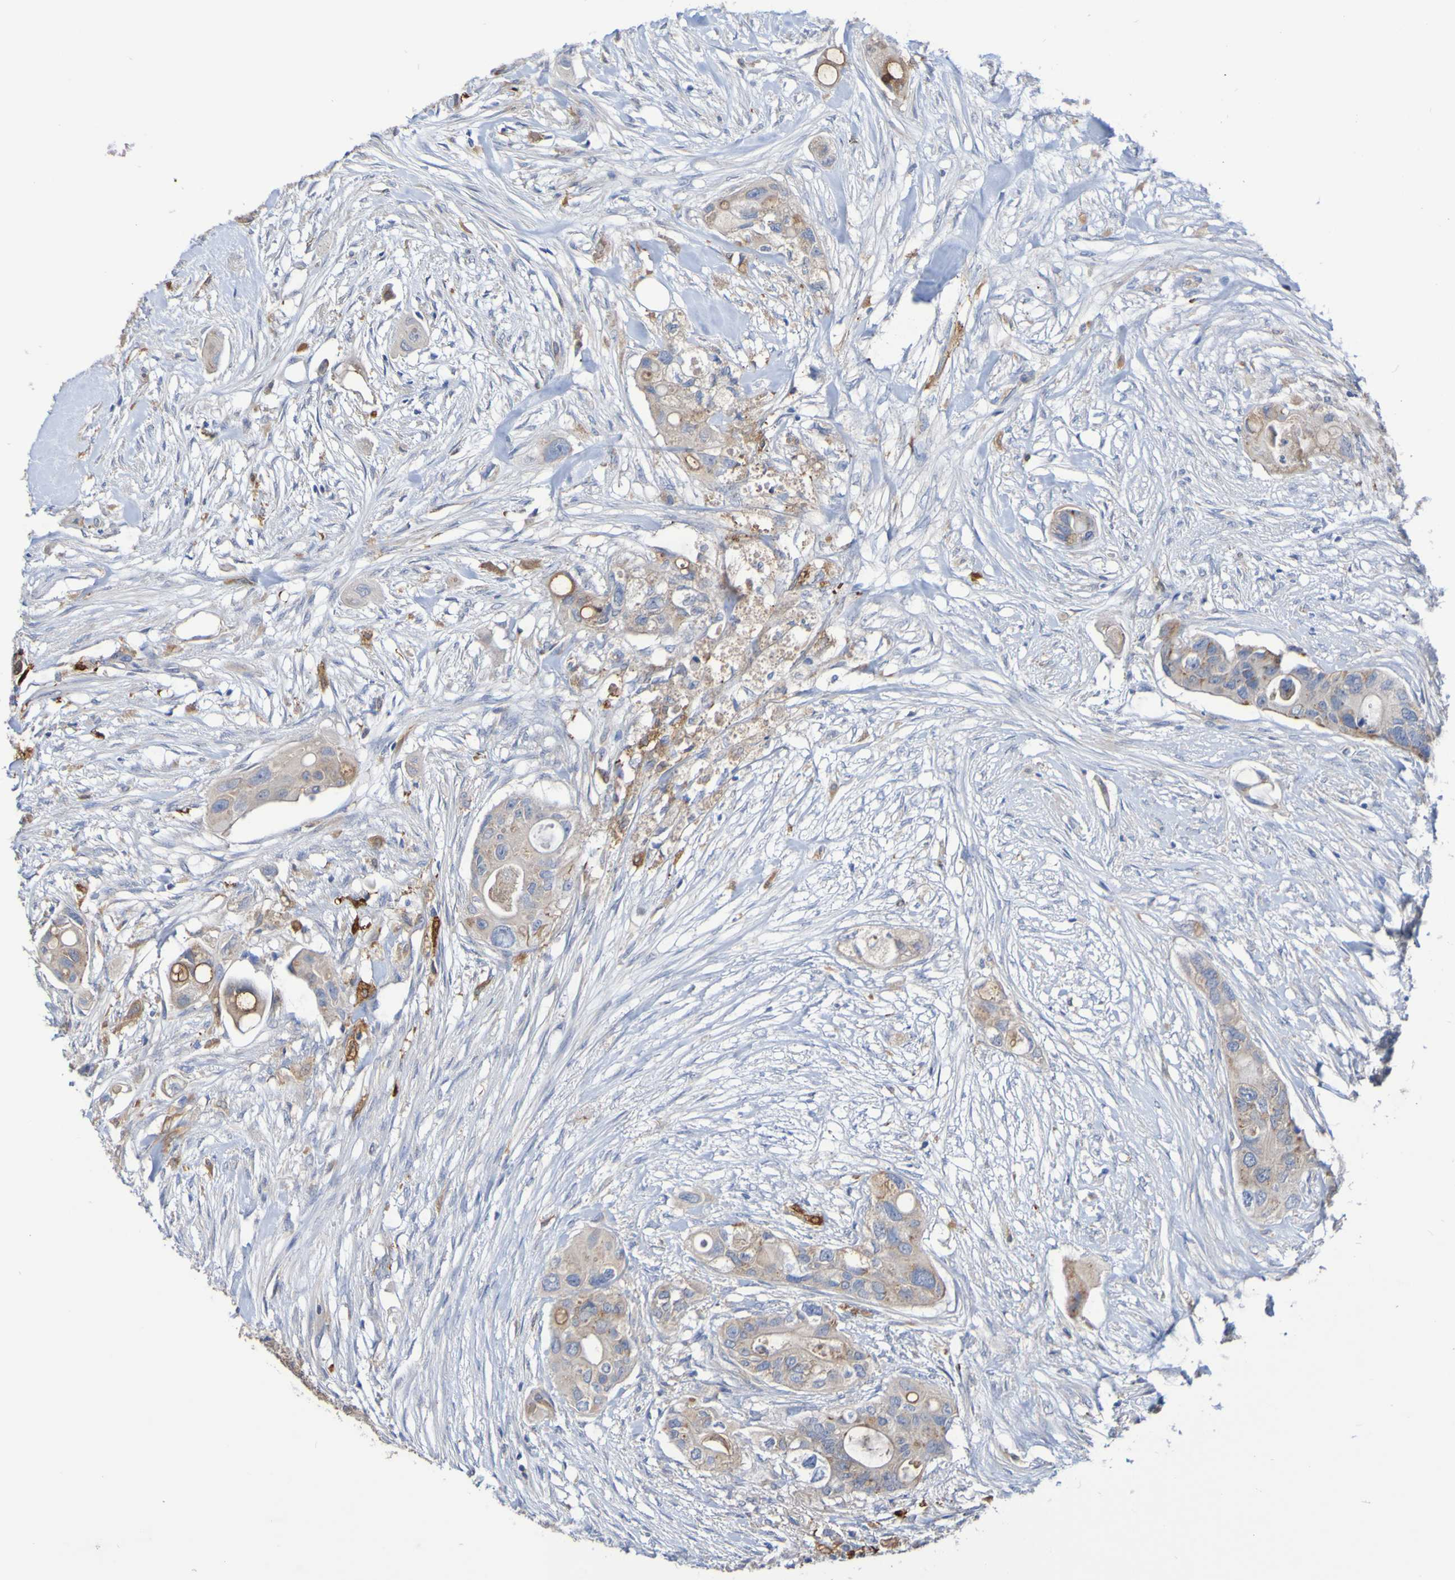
{"staining": {"intensity": "weak", "quantity": ">75%", "location": "cytoplasmic/membranous"}, "tissue": "colorectal cancer", "cell_type": "Tumor cells", "image_type": "cancer", "snomed": [{"axis": "morphology", "description": "Adenocarcinoma, NOS"}, {"axis": "topography", "description": "Colon"}], "caption": "Protein staining demonstrates weak cytoplasmic/membranous positivity in about >75% of tumor cells in colorectal cancer (adenocarcinoma).", "gene": "PHYH", "patient": {"sex": "female", "age": 57}}